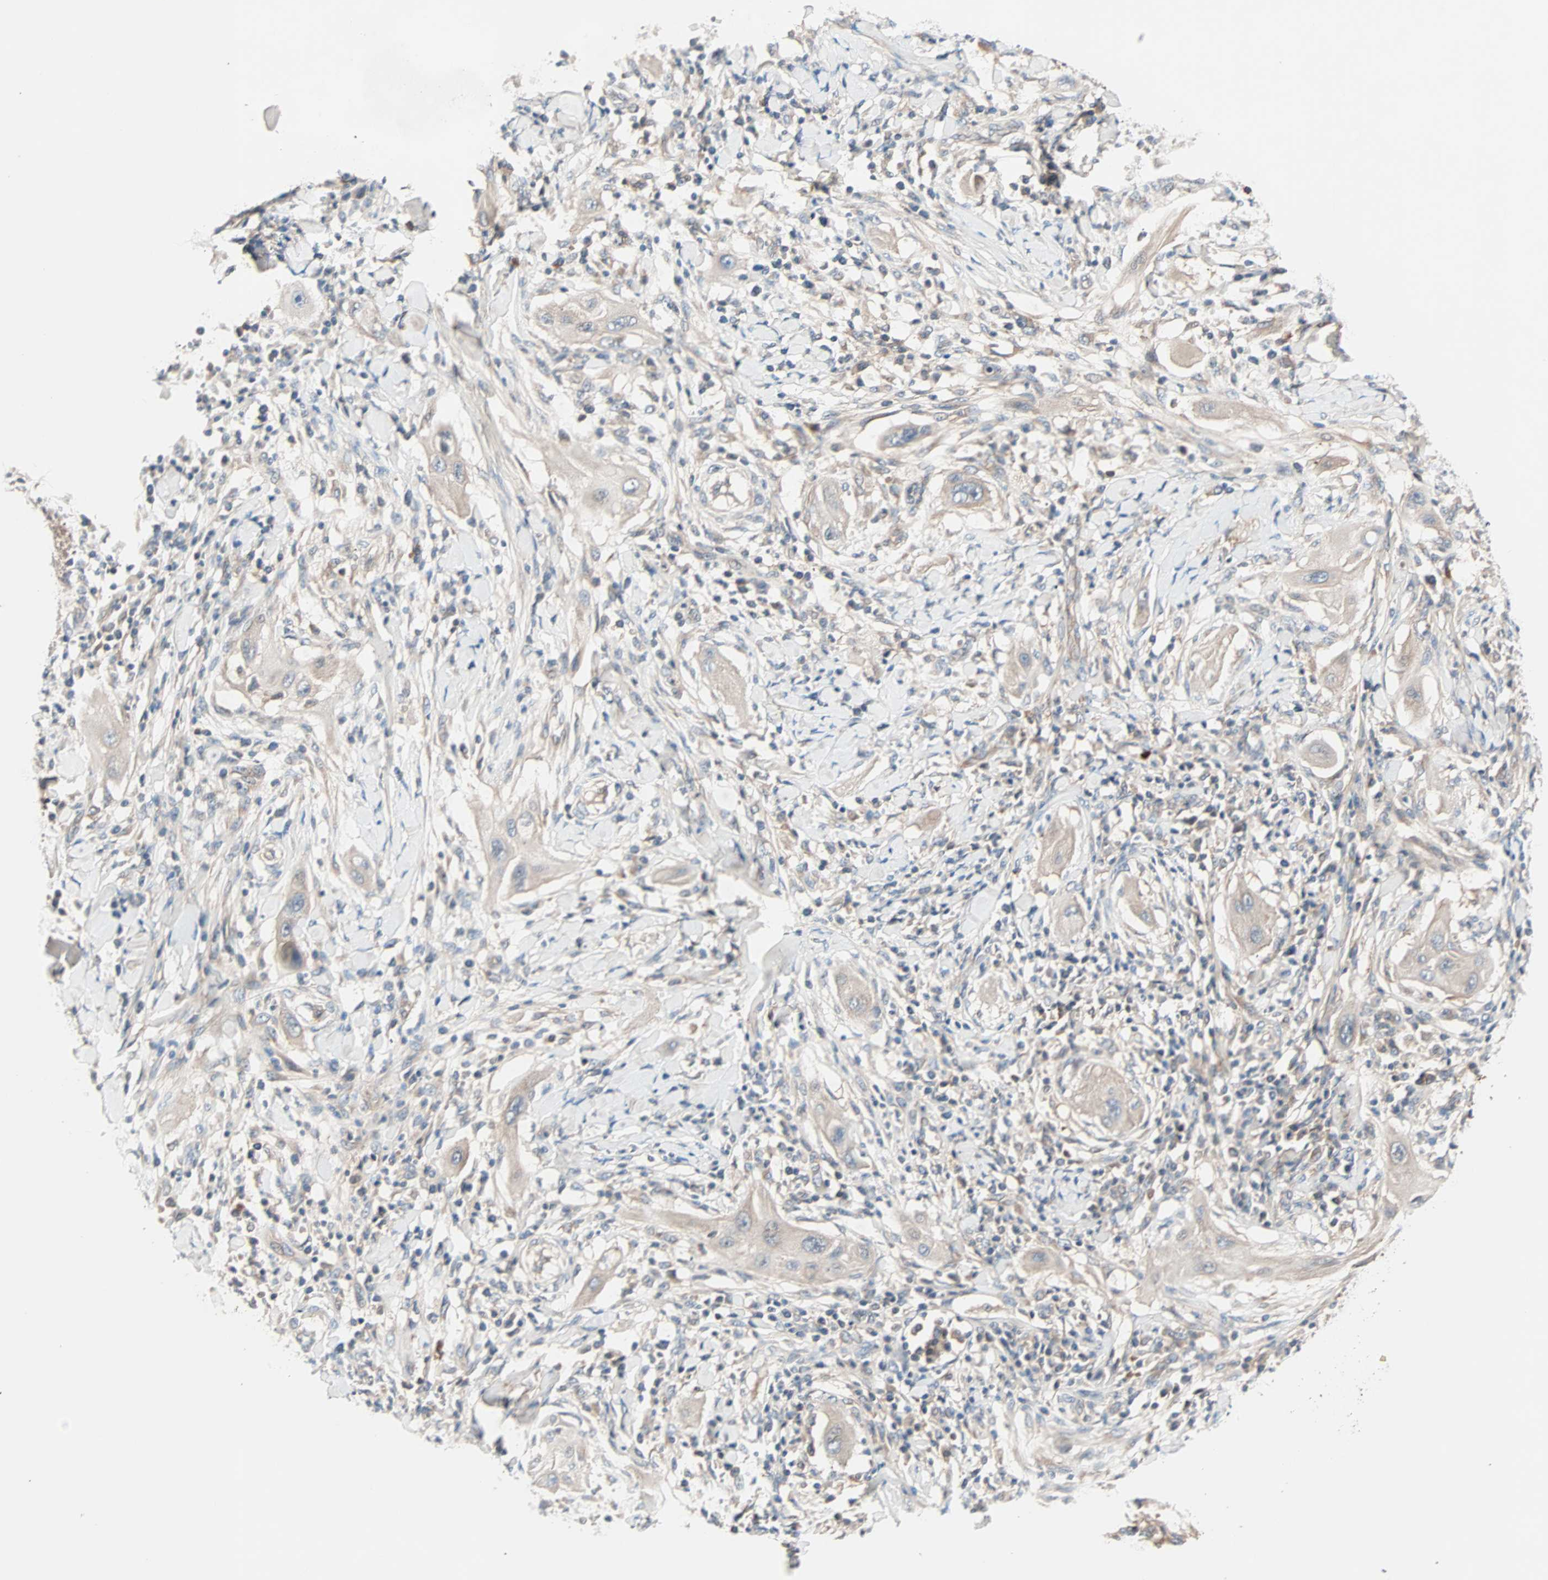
{"staining": {"intensity": "negative", "quantity": "none", "location": "none"}, "tissue": "lung cancer", "cell_type": "Tumor cells", "image_type": "cancer", "snomed": [{"axis": "morphology", "description": "Squamous cell carcinoma, NOS"}, {"axis": "topography", "description": "Lung"}], "caption": "Immunohistochemical staining of lung cancer displays no significant expression in tumor cells. (DAB immunohistochemistry with hematoxylin counter stain).", "gene": "CAD", "patient": {"sex": "female", "age": 47}}